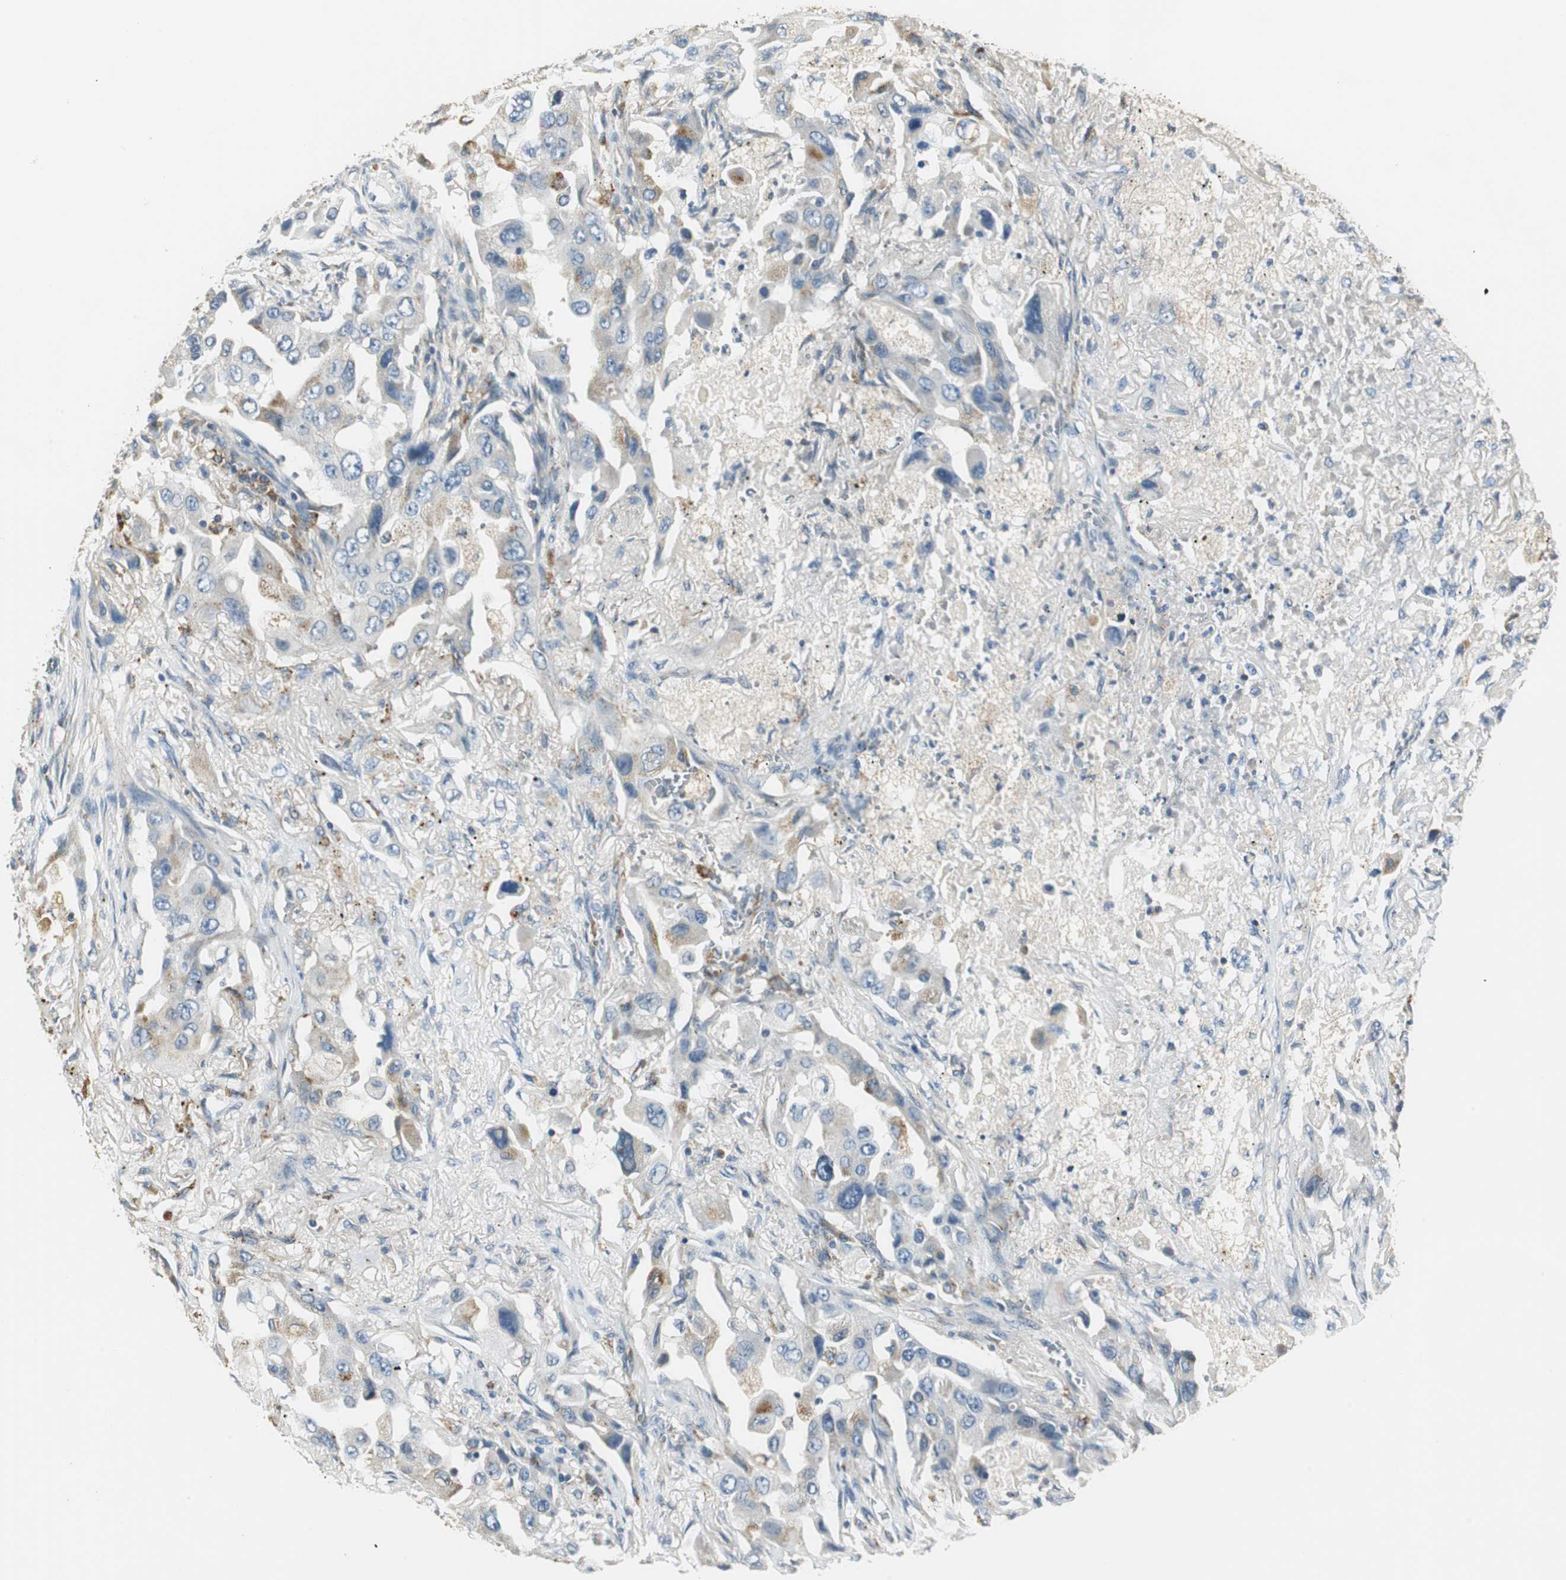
{"staining": {"intensity": "weak", "quantity": "<25%", "location": "cytoplasmic/membranous"}, "tissue": "lung cancer", "cell_type": "Tumor cells", "image_type": "cancer", "snomed": [{"axis": "morphology", "description": "Adenocarcinoma, NOS"}, {"axis": "topography", "description": "Lung"}], "caption": "DAB immunohistochemical staining of lung adenocarcinoma shows no significant staining in tumor cells.", "gene": "NIT1", "patient": {"sex": "female", "age": 65}}